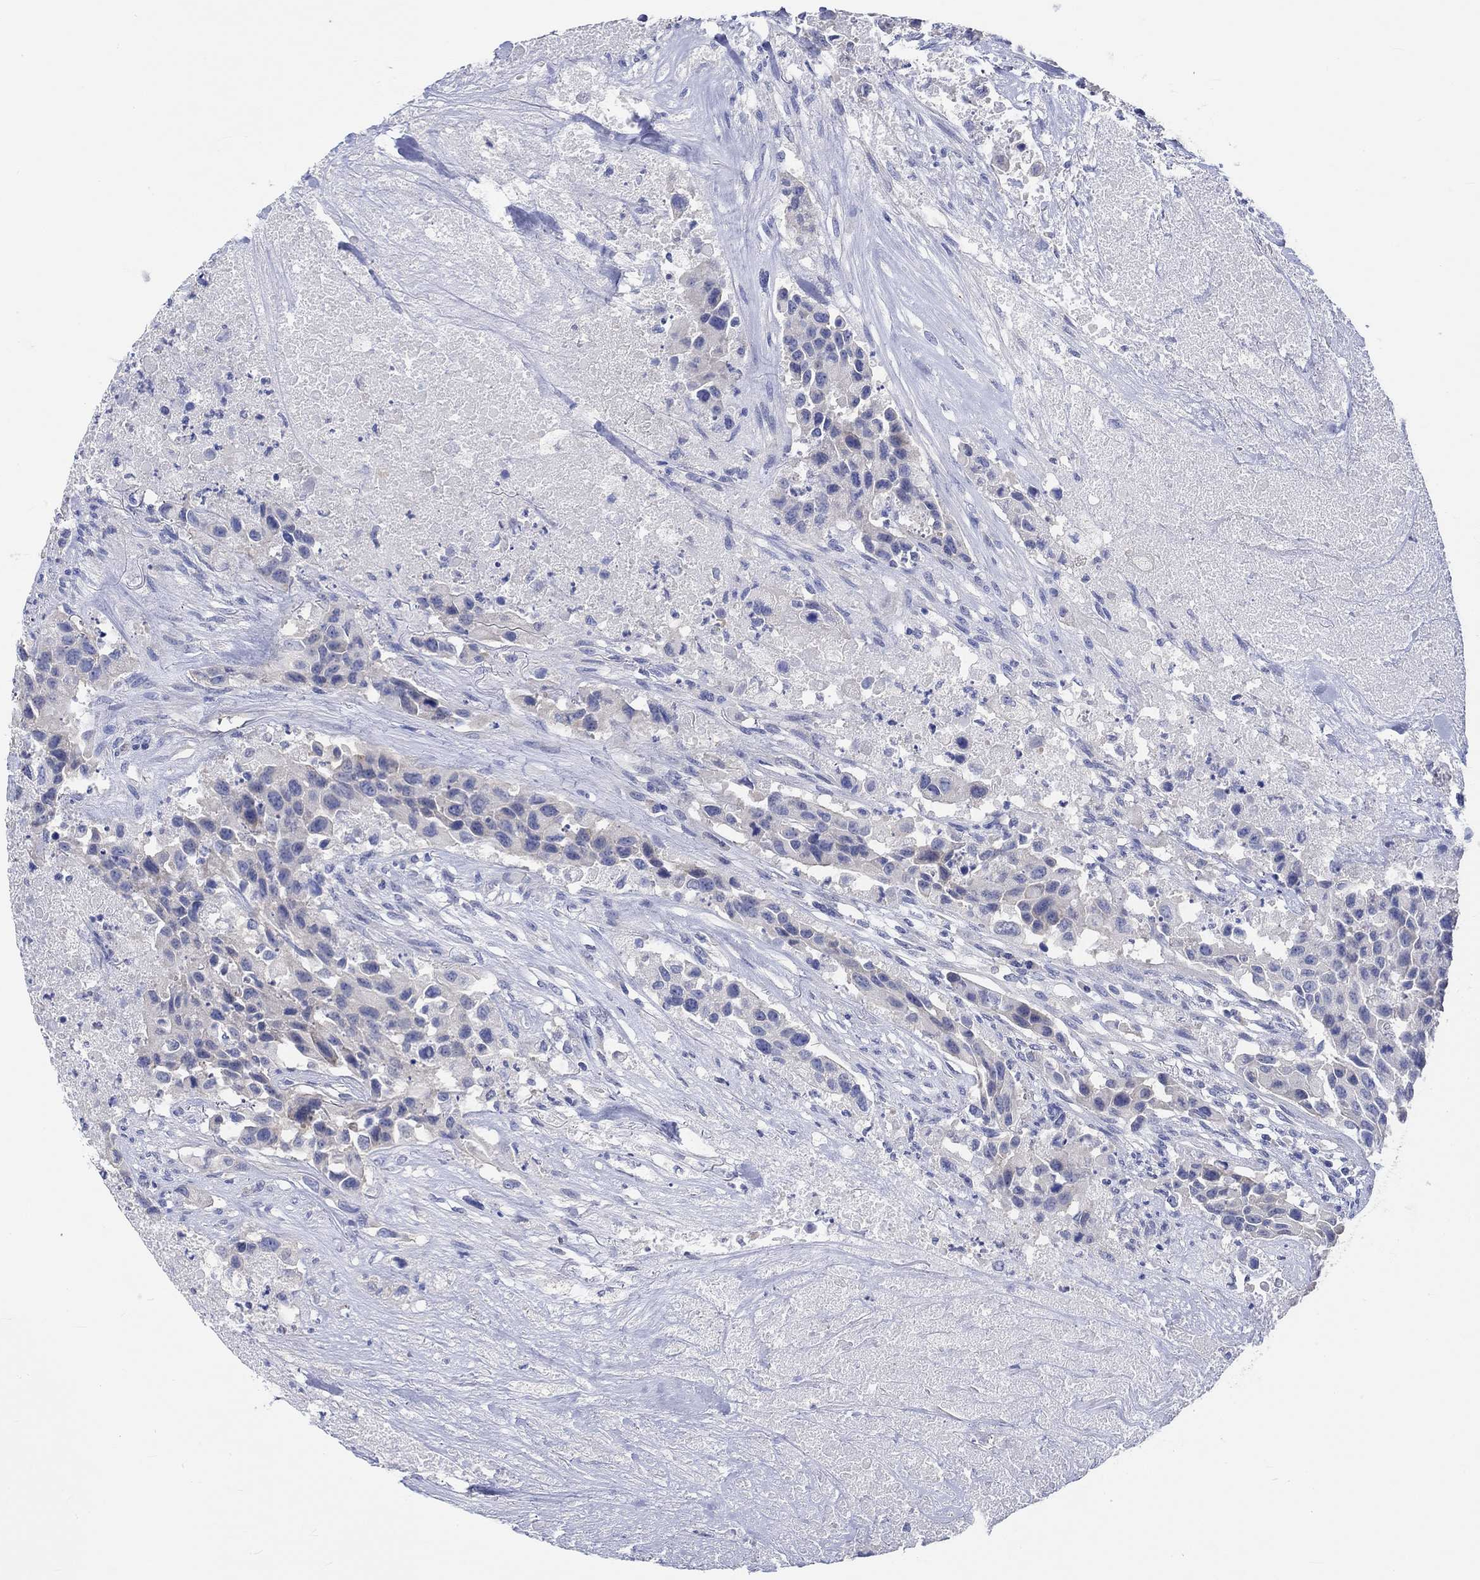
{"staining": {"intensity": "negative", "quantity": "none", "location": "none"}, "tissue": "urothelial cancer", "cell_type": "Tumor cells", "image_type": "cancer", "snomed": [{"axis": "morphology", "description": "Urothelial carcinoma, High grade"}, {"axis": "topography", "description": "Urinary bladder"}], "caption": "Image shows no significant protein positivity in tumor cells of high-grade urothelial carcinoma.", "gene": "KCNA1", "patient": {"sex": "female", "age": 73}}